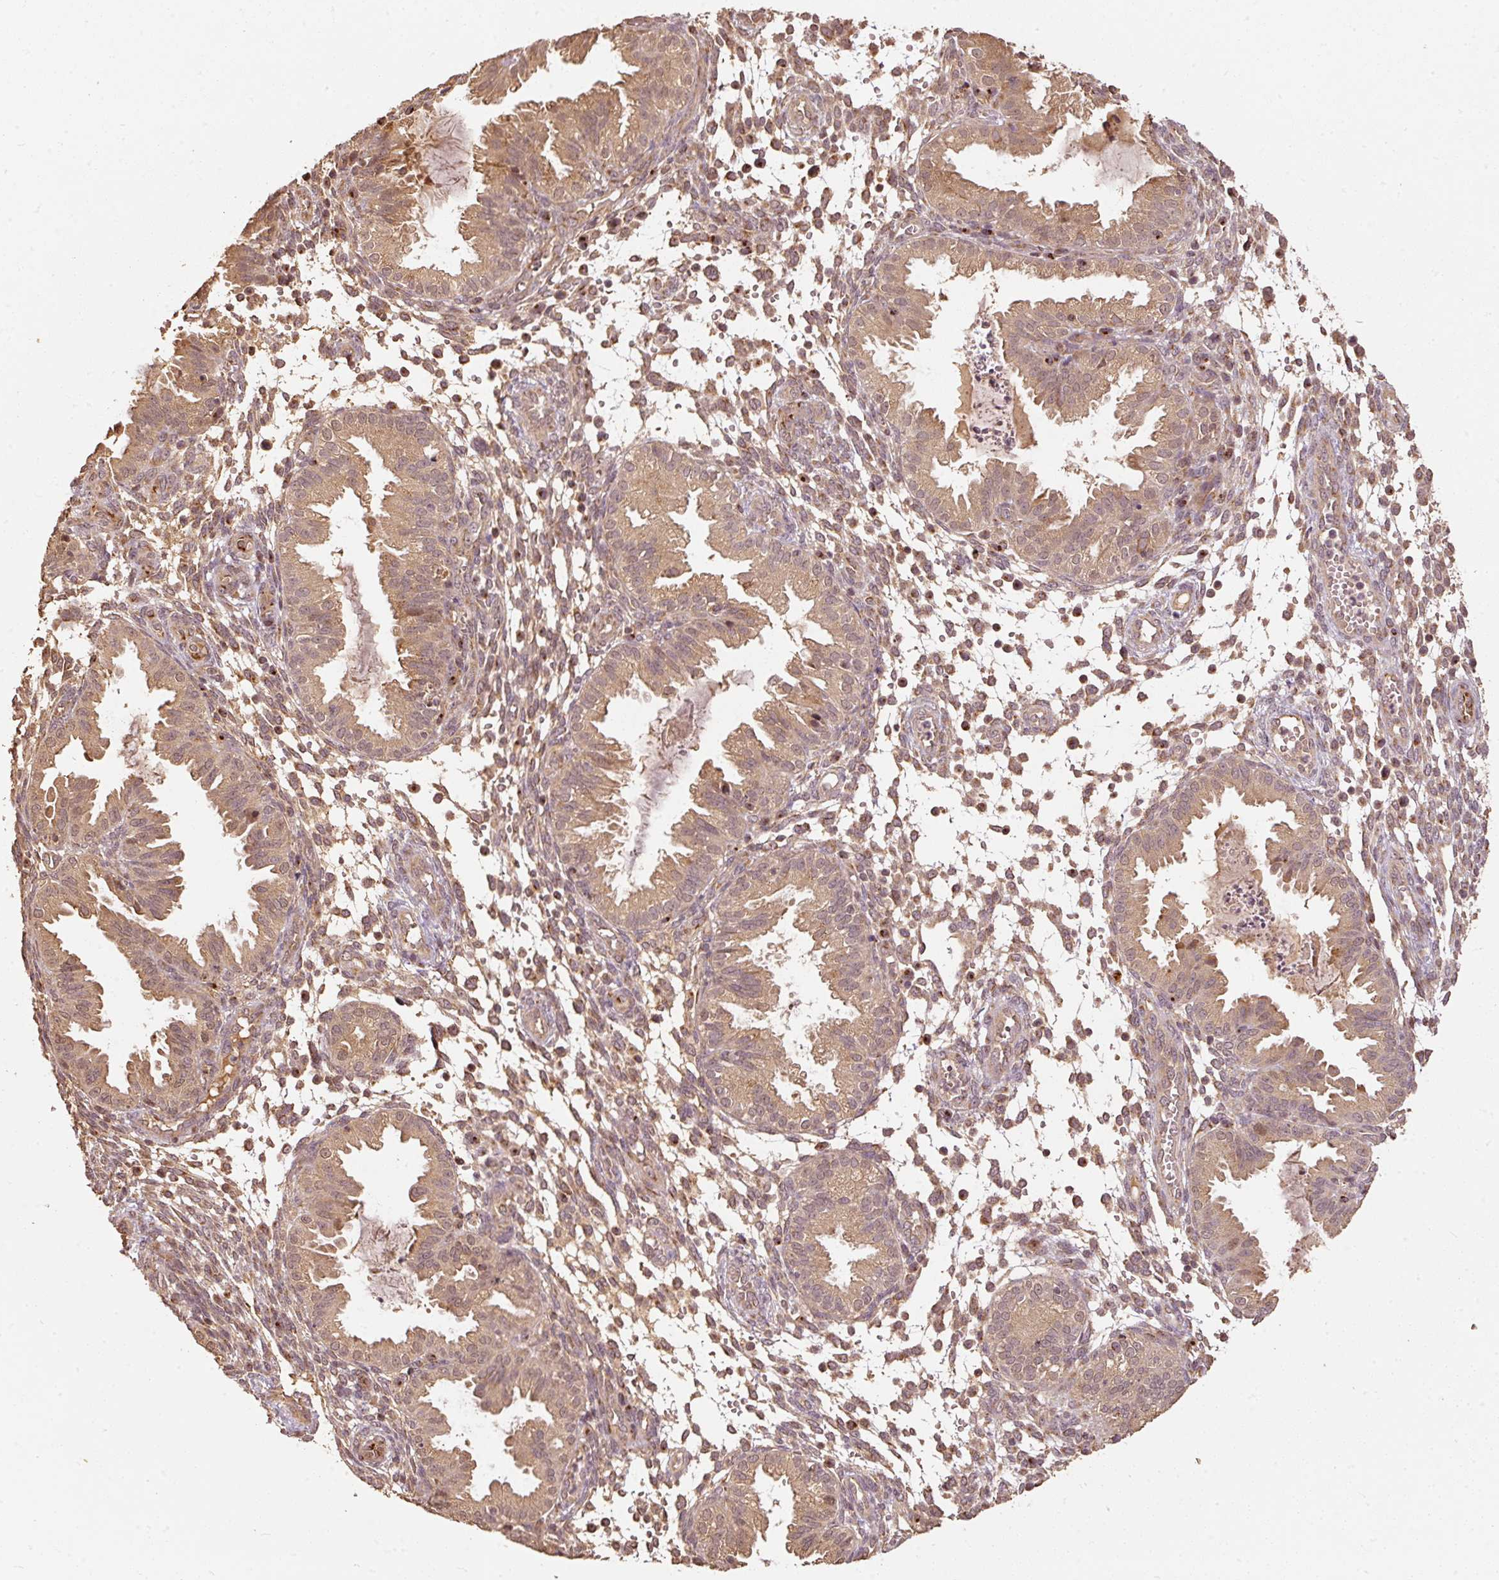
{"staining": {"intensity": "moderate", "quantity": "25%-75%", "location": "cytoplasmic/membranous"}, "tissue": "endometrium", "cell_type": "Cells in endometrial stroma", "image_type": "normal", "snomed": [{"axis": "morphology", "description": "Normal tissue, NOS"}, {"axis": "topography", "description": "Endometrium"}], "caption": "Protein staining of unremarkable endometrium shows moderate cytoplasmic/membranous expression in approximately 25%-75% of cells in endometrial stroma.", "gene": "FUT8", "patient": {"sex": "female", "age": 33}}